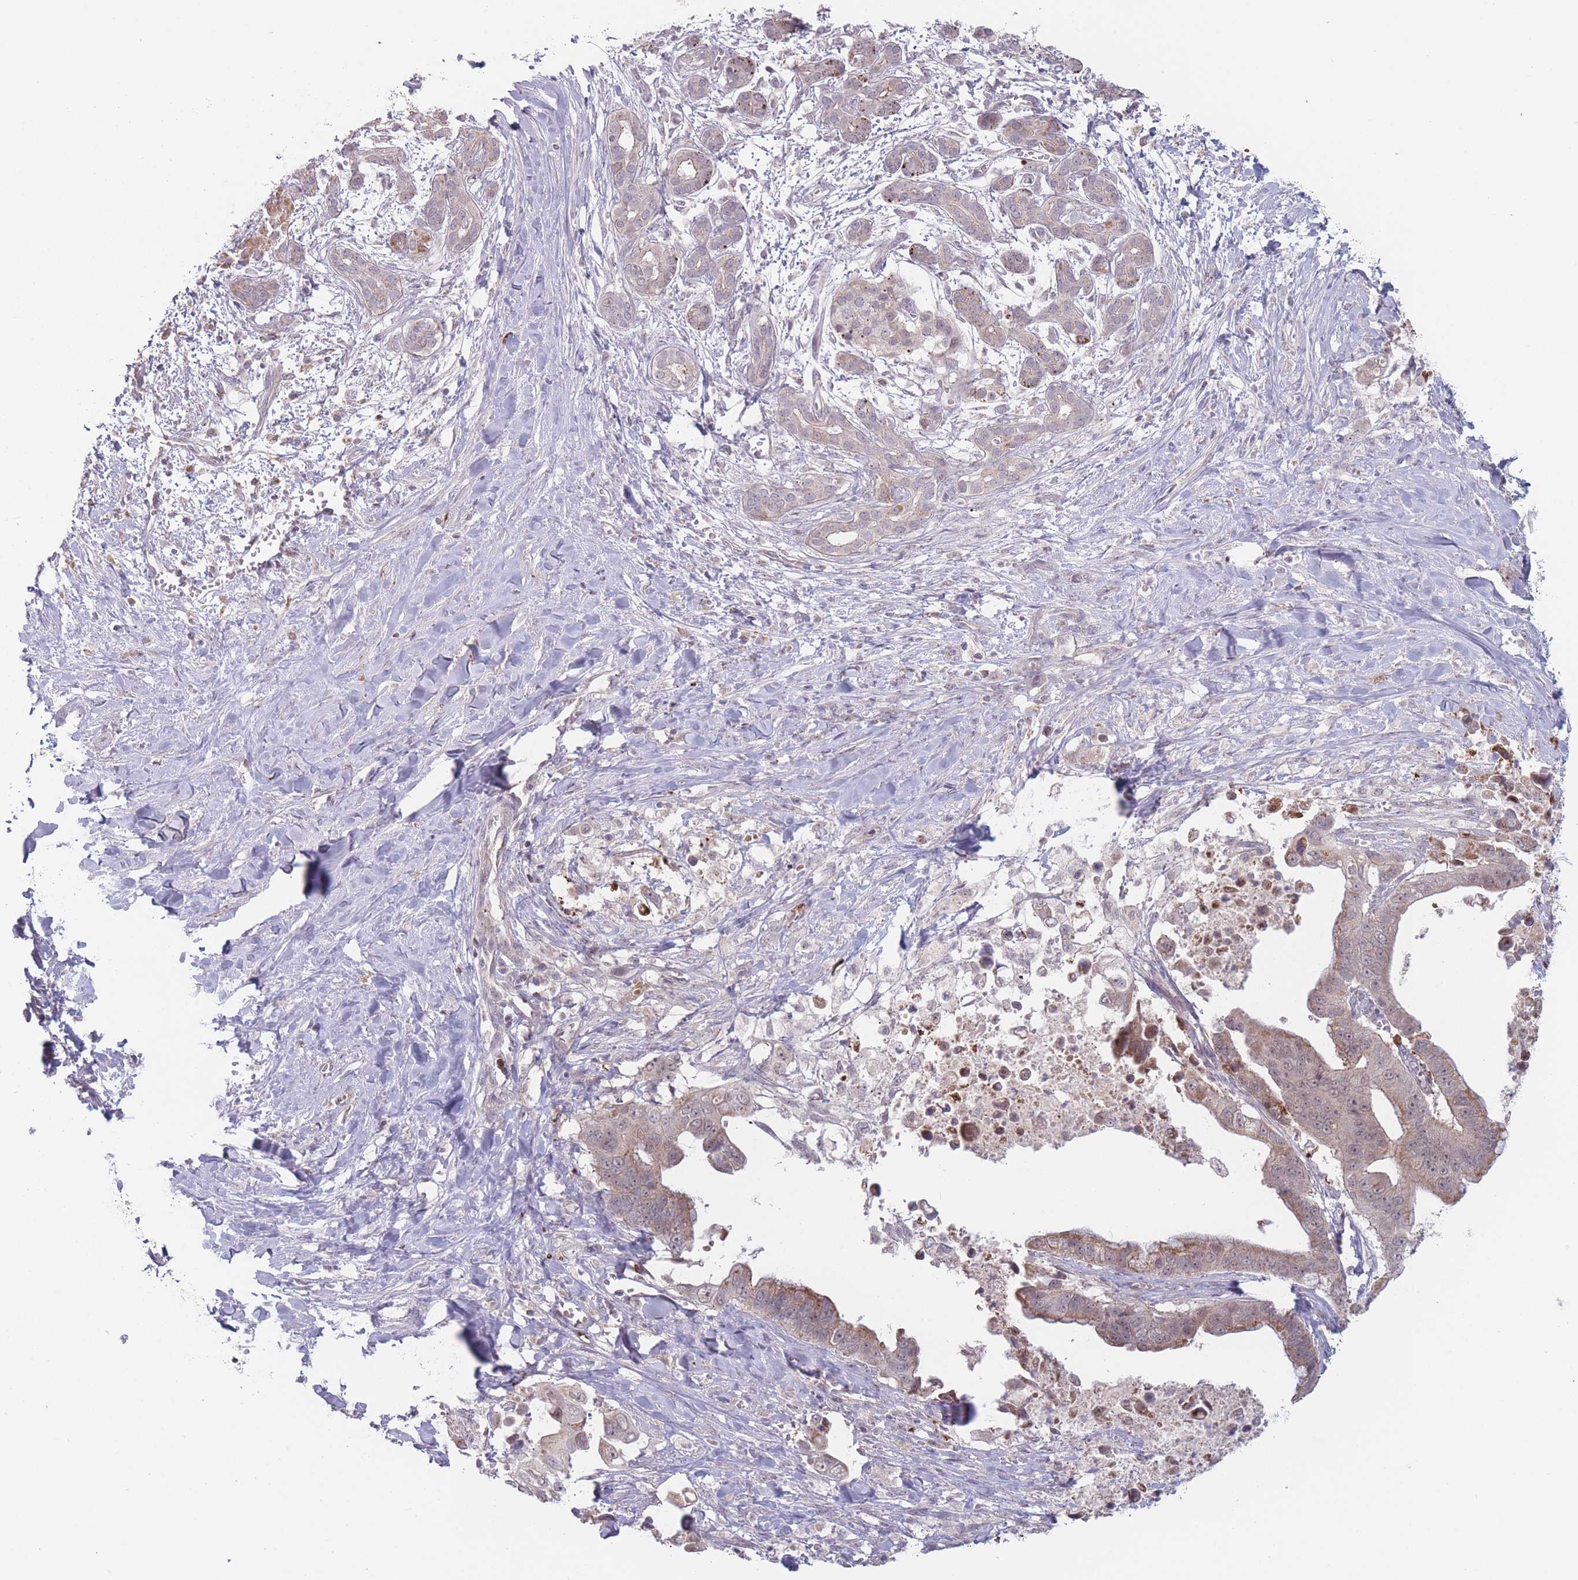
{"staining": {"intensity": "weak", "quantity": ">75%", "location": "cytoplasmic/membranous"}, "tissue": "pancreatic cancer", "cell_type": "Tumor cells", "image_type": "cancer", "snomed": [{"axis": "morphology", "description": "Adenocarcinoma, NOS"}, {"axis": "topography", "description": "Pancreas"}], "caption": "A high-resolution photomicrograph shows immunohistochemistry staining of adenocarcinoma (pancreatic), which shows weak cytoplasmic/membranous staining in approximately >75% of tumor cells.", "gene": "TMEM232", "patient": {"sex": "male", "age": 61}}